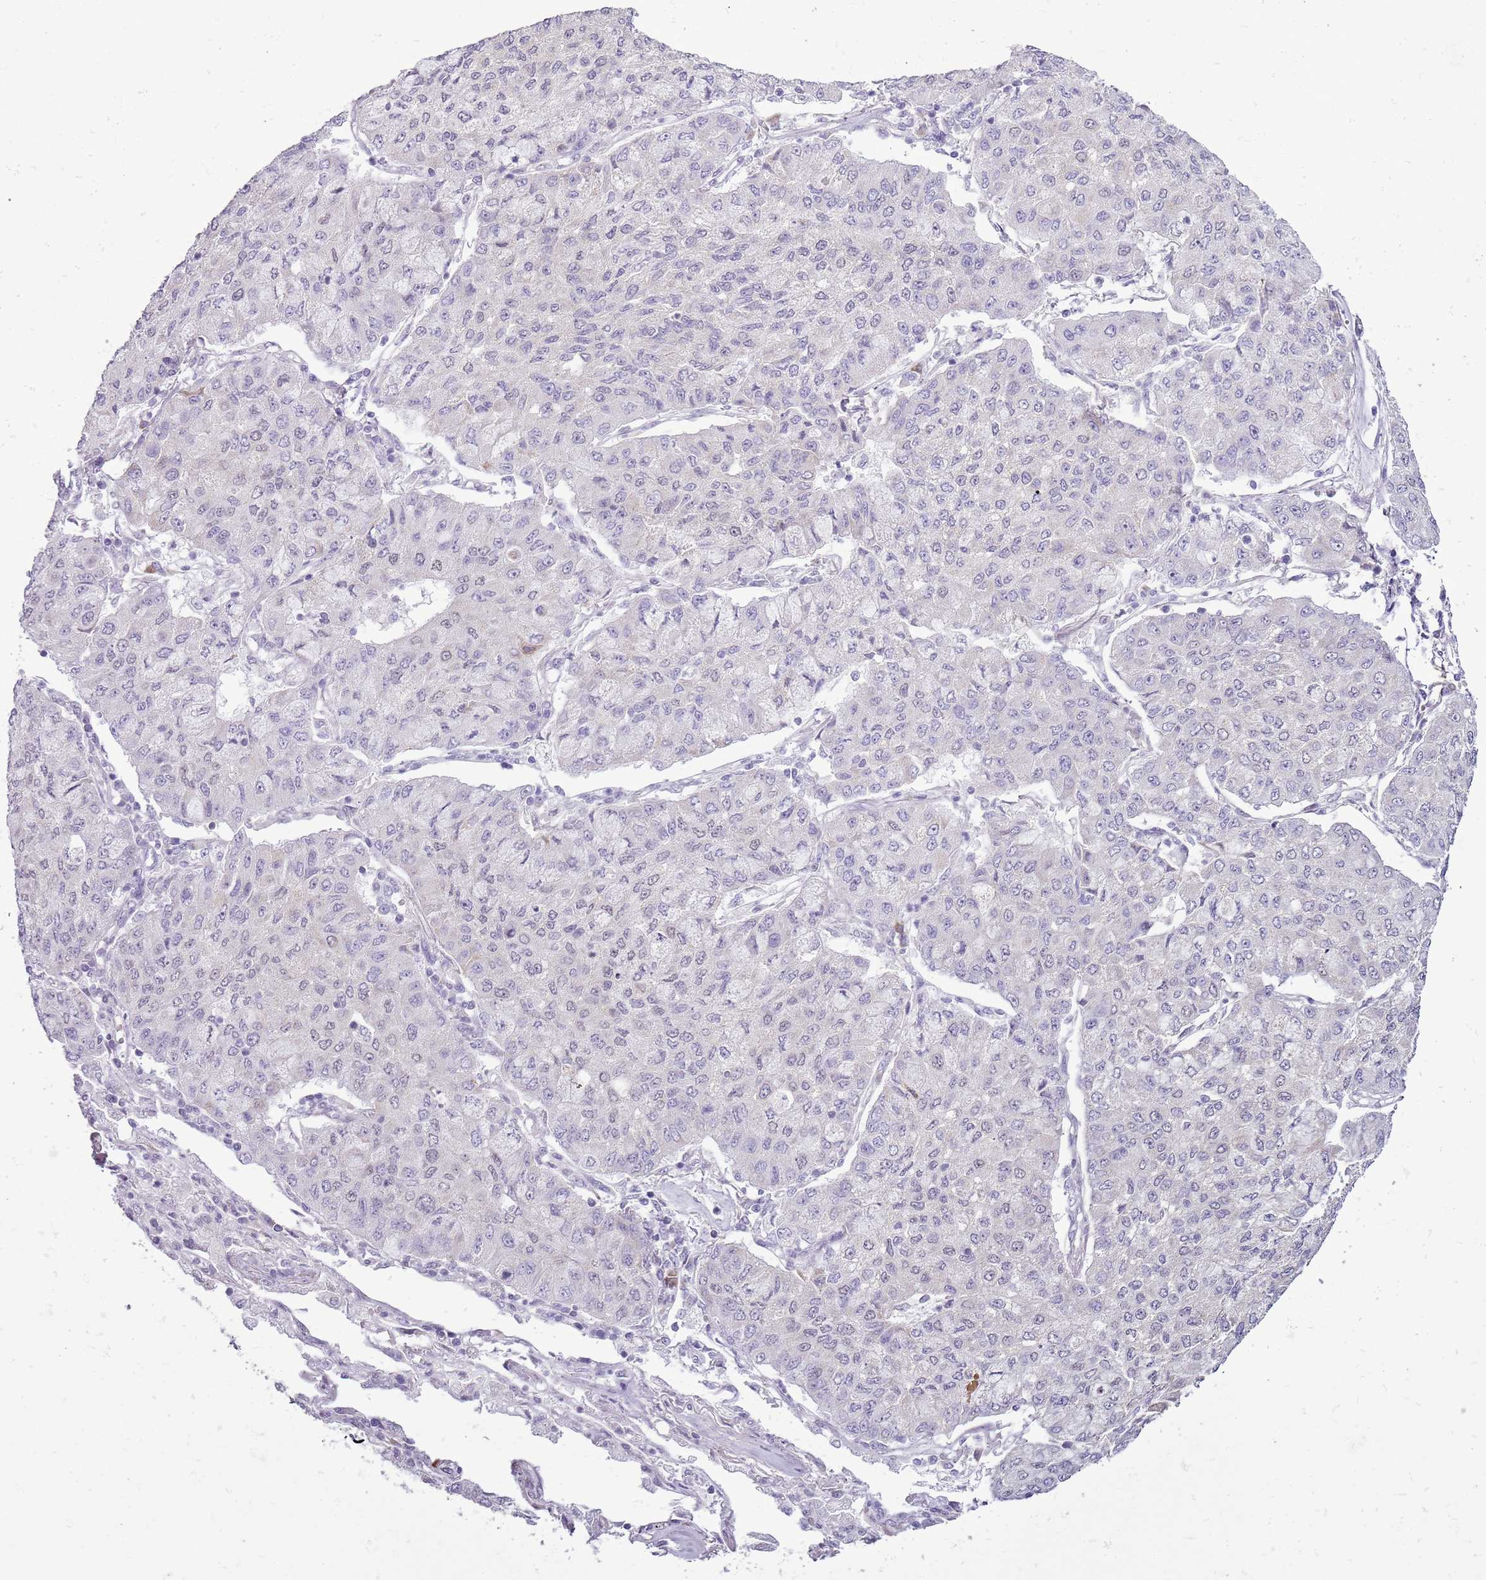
{"staining": {"intensity": "negative", "quantity": "none", "location": "none"}, "tissue": "lung cancer", "cell_type": "Tumor cells", "image_type": "cancer", "snomed": [{"axis": "morphology", "description": "Squamous cell carcinoma, NOS"}, {"axis": "topography", "description": "Lung"}], "caption": "Photomicrograph shows no significant protein positivity in tumor cells of lung squamous cell carcinoma.", "gene": "RPL3L", "patient": {"sex": "male", "age": 74}}